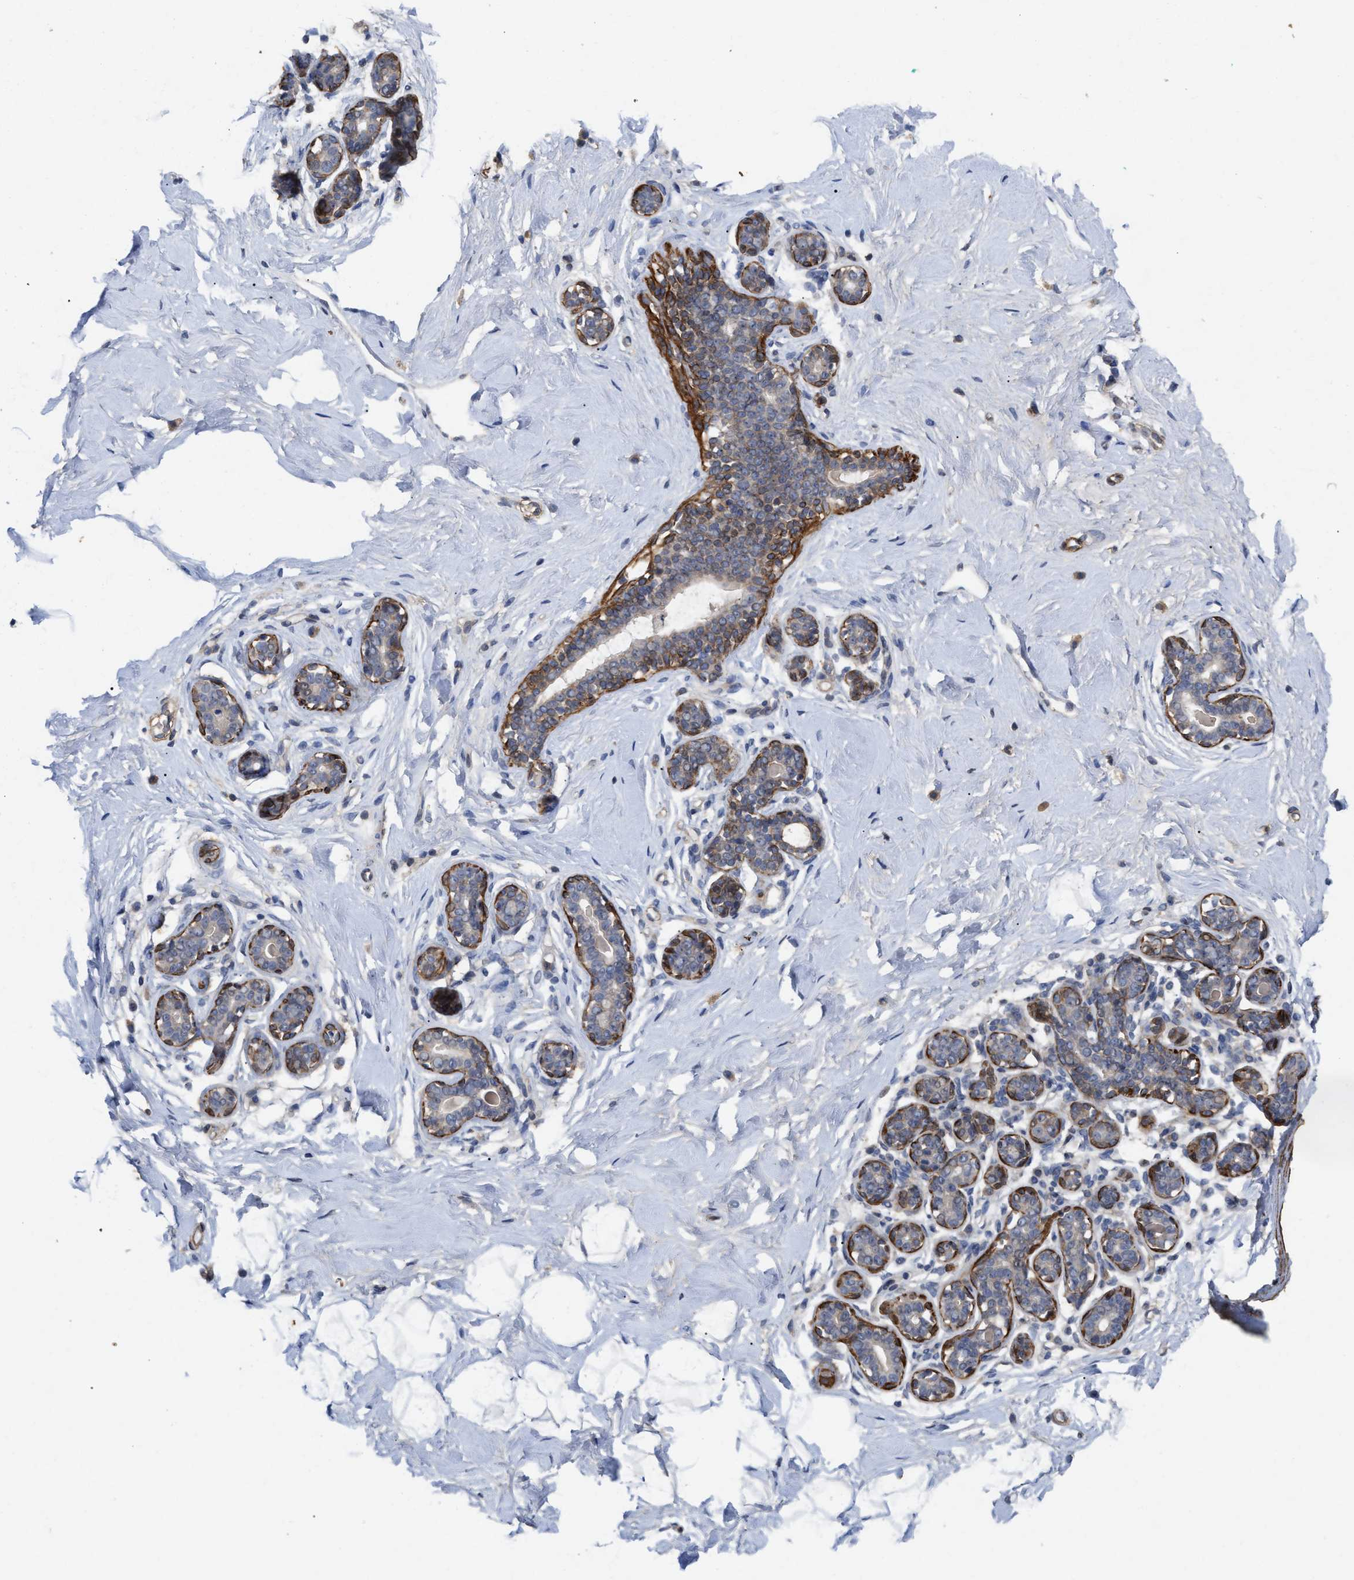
{"staining": {"intensity": "weak", "quantity": "<25%", "location": "cytoplasmic/membranous"}, "tissue": "breast", "cell_type": "Adipocytes", "image_type": "normal", "snomed": [{"axis": "morphology", "description": "Normal tissue, NOS"}, {"axis": "topography", "description": "Breast"}], "caption": "A high-resolution photomicrograph shows IHC staining of normal breast, which shows no significant positivity in adipocytes.", "gene": "ST6GALNAC6", "patient": {"sex": "female", "age": 23}}